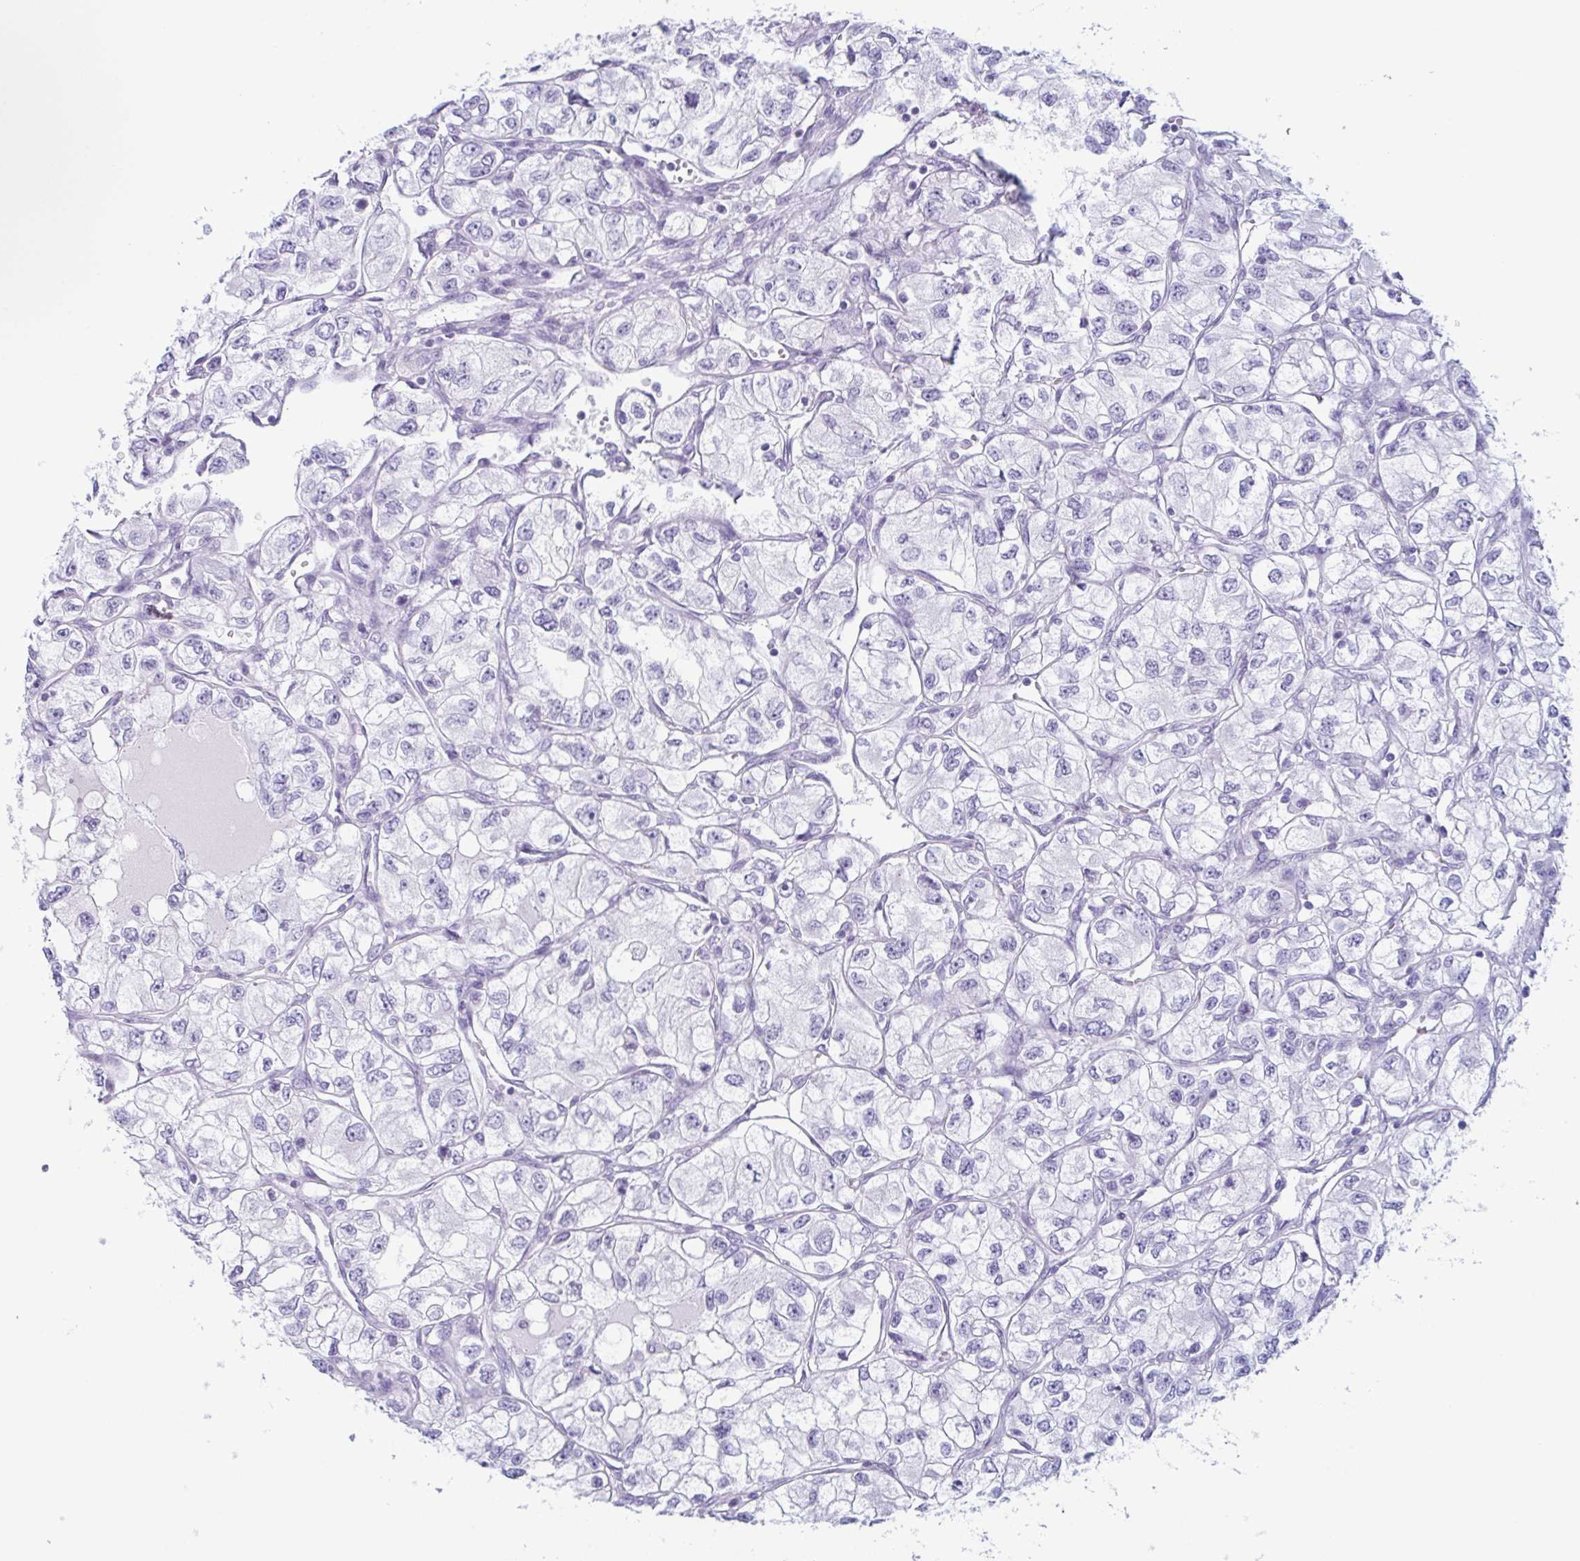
{"staining": {"intensity": "negative", "quantity": "none", "location": "none"}, "tissue": "renal cancer", "cell_type": "Tumor cells", "image_type": "cancer", "snomed": [{"axis": "morphology", "description": "Adenocarcinoma, NOS"}, {"axis": "topography", "description": "Kidney"}], "caption": "This is an immunohistochemistry (IHC) micrograph of human renal cancer. There is no positivity in tumor cells.", "gene": "ENKUR", "patient": {"sex": "female", "age": 59}}